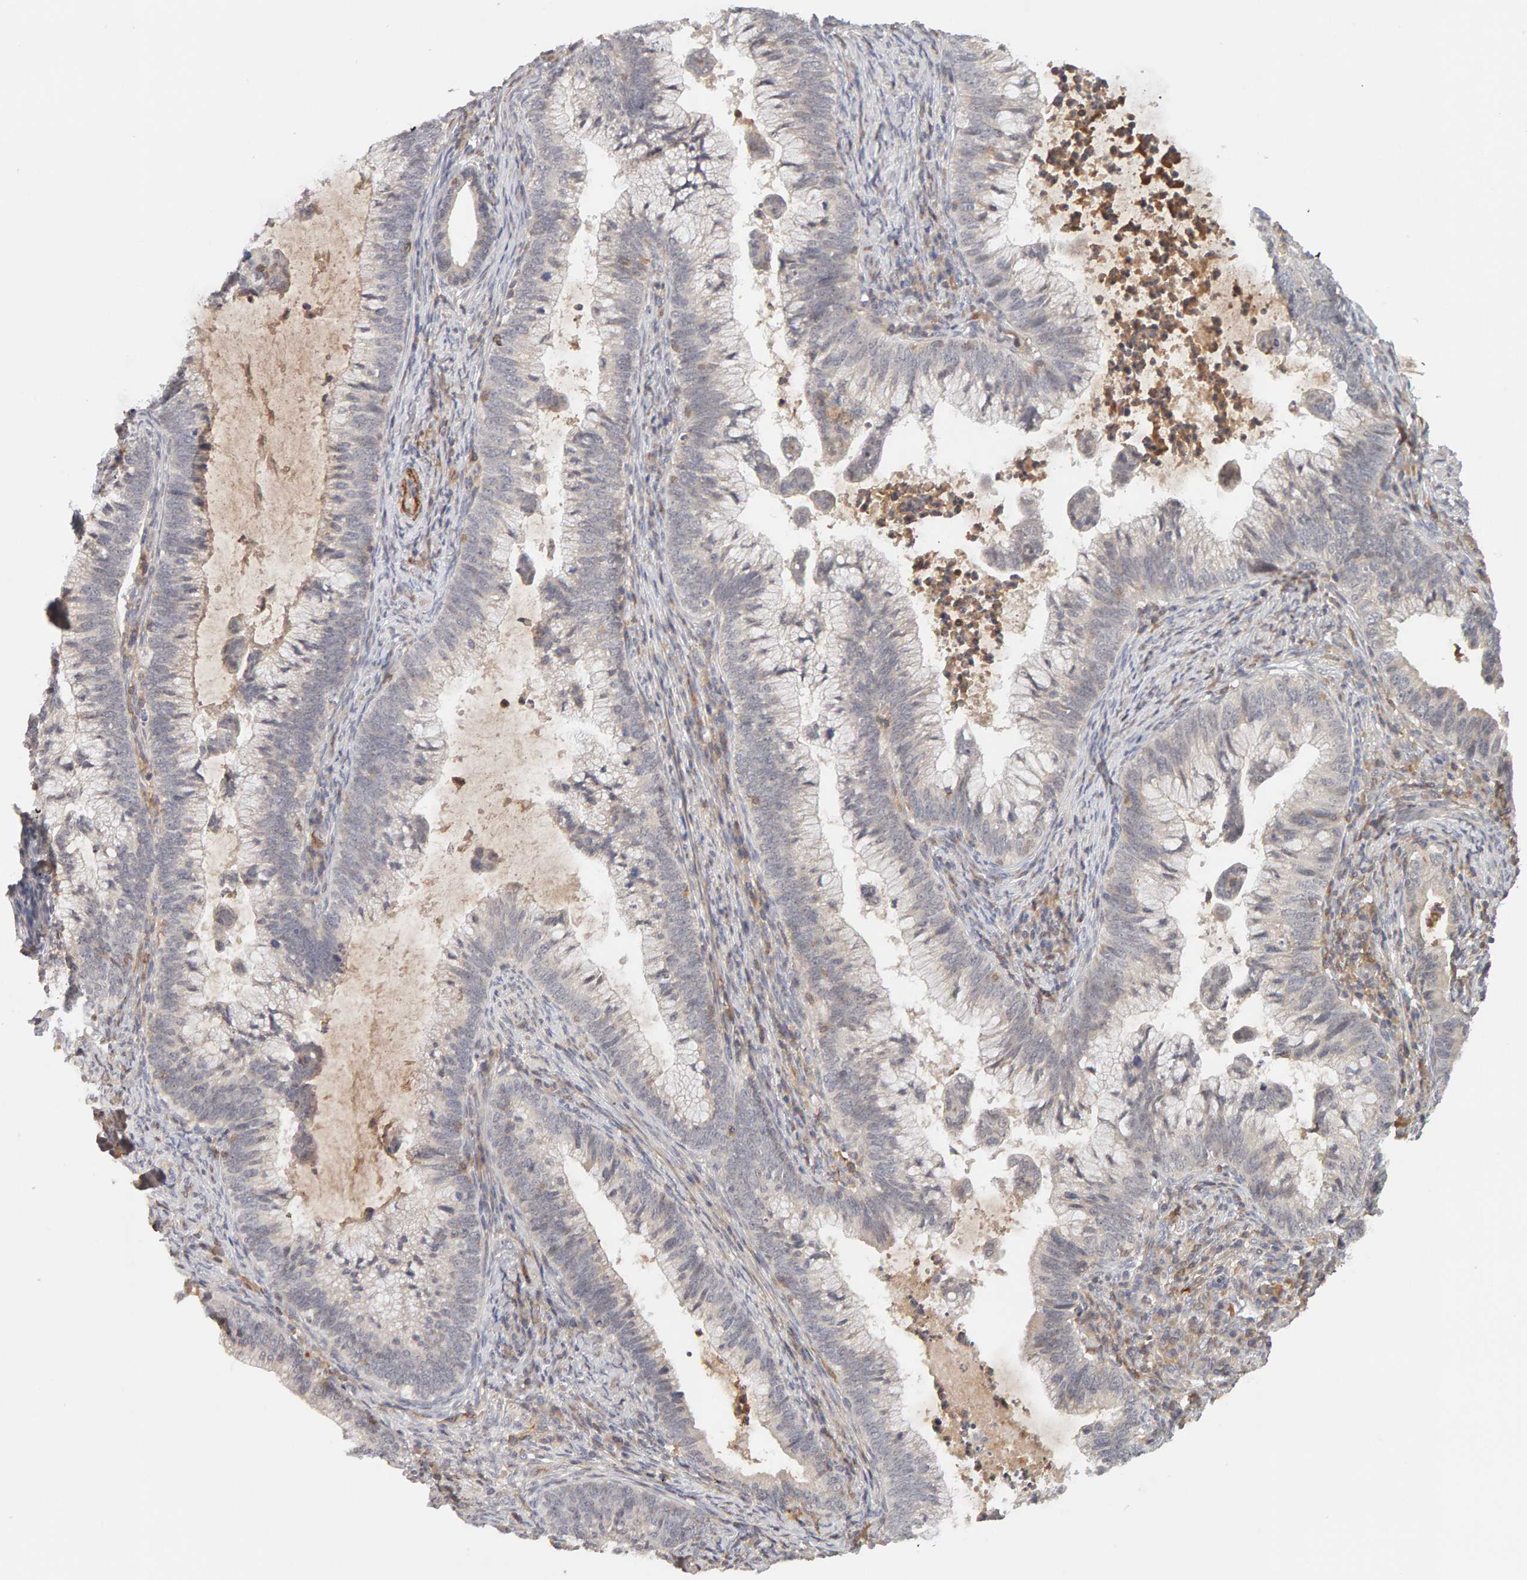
{"staining": {"intensity": "negative", "quantity": "none", "location": "none"}, "tissue": "cervical cancer", "cell_type": "Tumor cells", "image_type": "cancer", "snomed": [{"axis": "morphology", "description": "Adenocarcinoma, NOS"}, {"axis": "topography", "description": "Cervix"}], "caption": "IHC image of cervical cancer stained for a protein (brown), which exhibits no expression in tumor cells. (Immunohistochemistry, brightfield microscopy, high magnification).", "gene": "NUDCD1", "patient": {"sex": "female", "age": 36}}